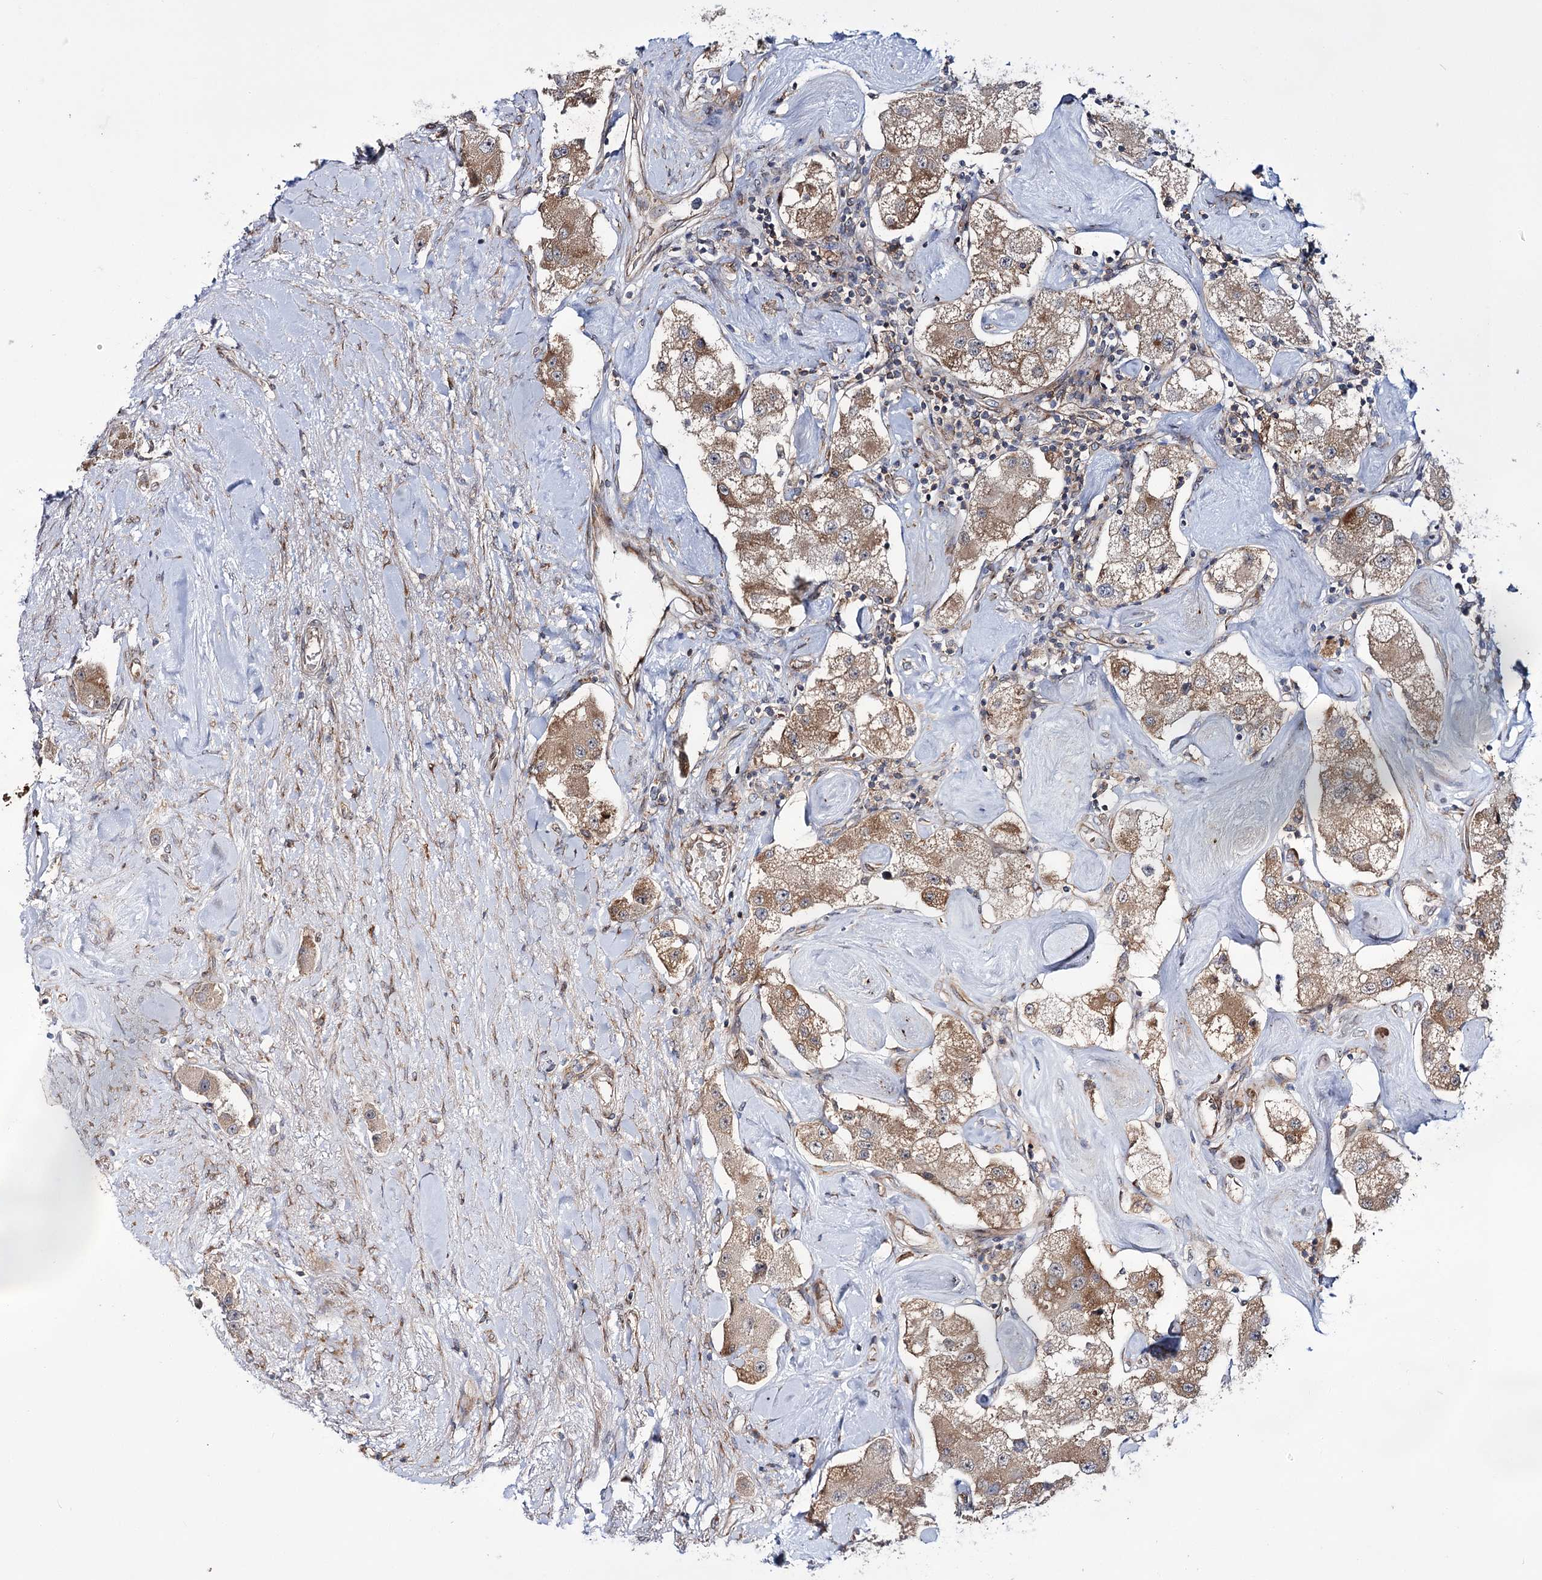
{"staining": {"intensity": "moderate", "quantity": ">75%", "location": "cytoplasmic/membranous"}, "tissue": "carcinoid", "cell_type": "Tumor cells", "image_type": "cancer", "snomed": [{"axis": "morphology", "description": "Carcinoid, malignant, NOS"}, {"axis": "topography", "description": "Pancreas"}], "caption": "Immunohistochemical staining of human carcinoid exhibits medium levels of moderate cytoplasmic/membranous protein staining in approximately >75% of tumor cells.", "gene": "VWA2", "patient": {"sex": "male", "age": 41}}